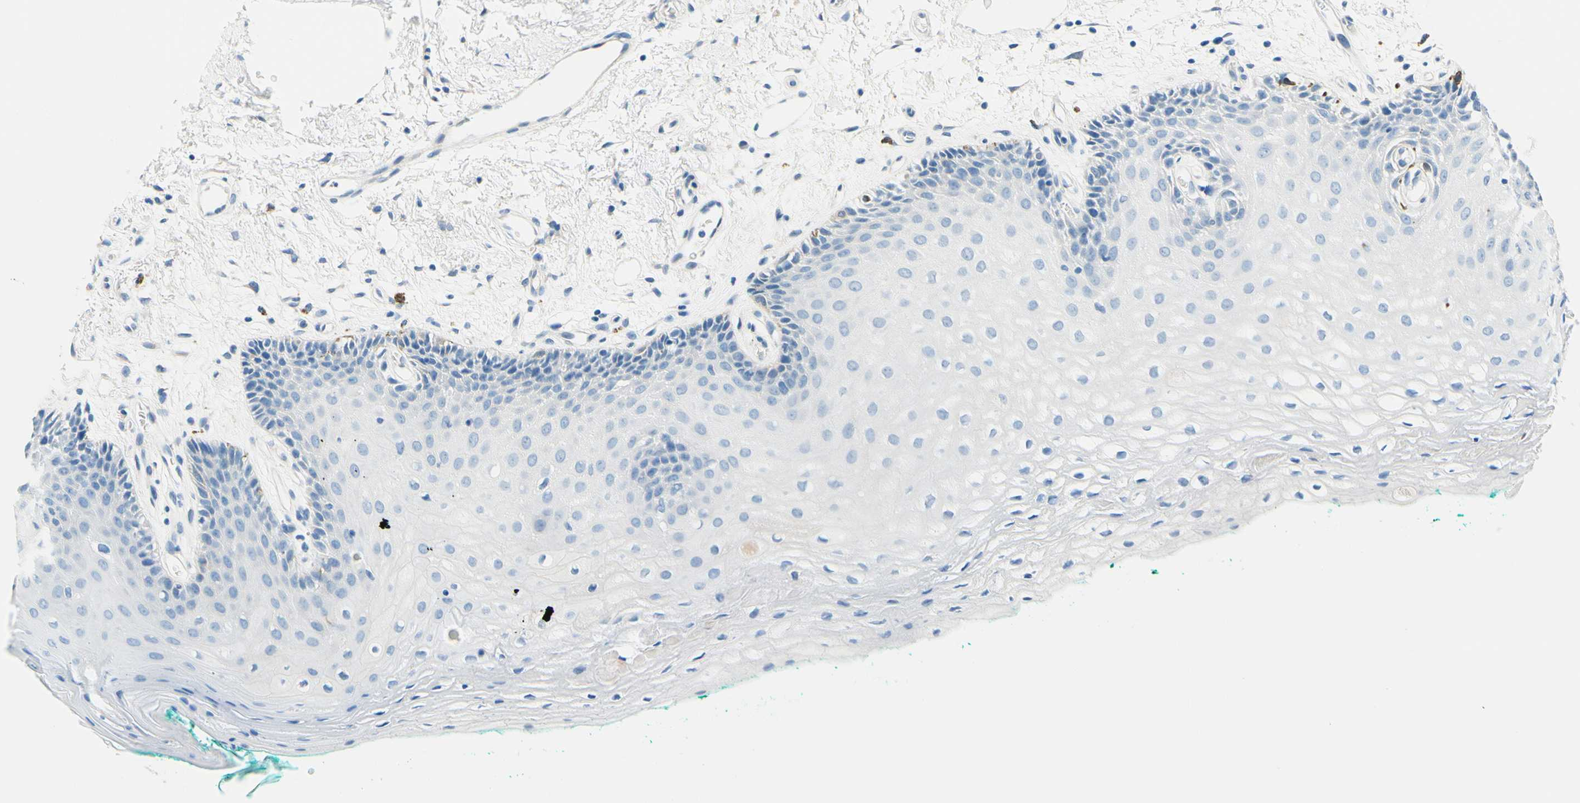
{"staining": {"intensity": "negative", "quantity": "none", "location": "none"}, "tissue": "oral mucosa", "cell_type": "Squamous epithelial cells", "image_type": "normal", "snomed": [{"axis": "morphology", "description": "Normal tissue, NOS"}, {"axis": "topography", "description": "Skeletal muscle"}, {"axis": "topography", "description": "Oral tissue"}, {"axis": "topography", "description": "Peripheral nerve tissue"}], "caption": "A photomicrograph of human oral mucosa is negative for staining in squamous epithelial cells.", "gene": "PASD1", "patient": {"sex": "female", "age": 84}}